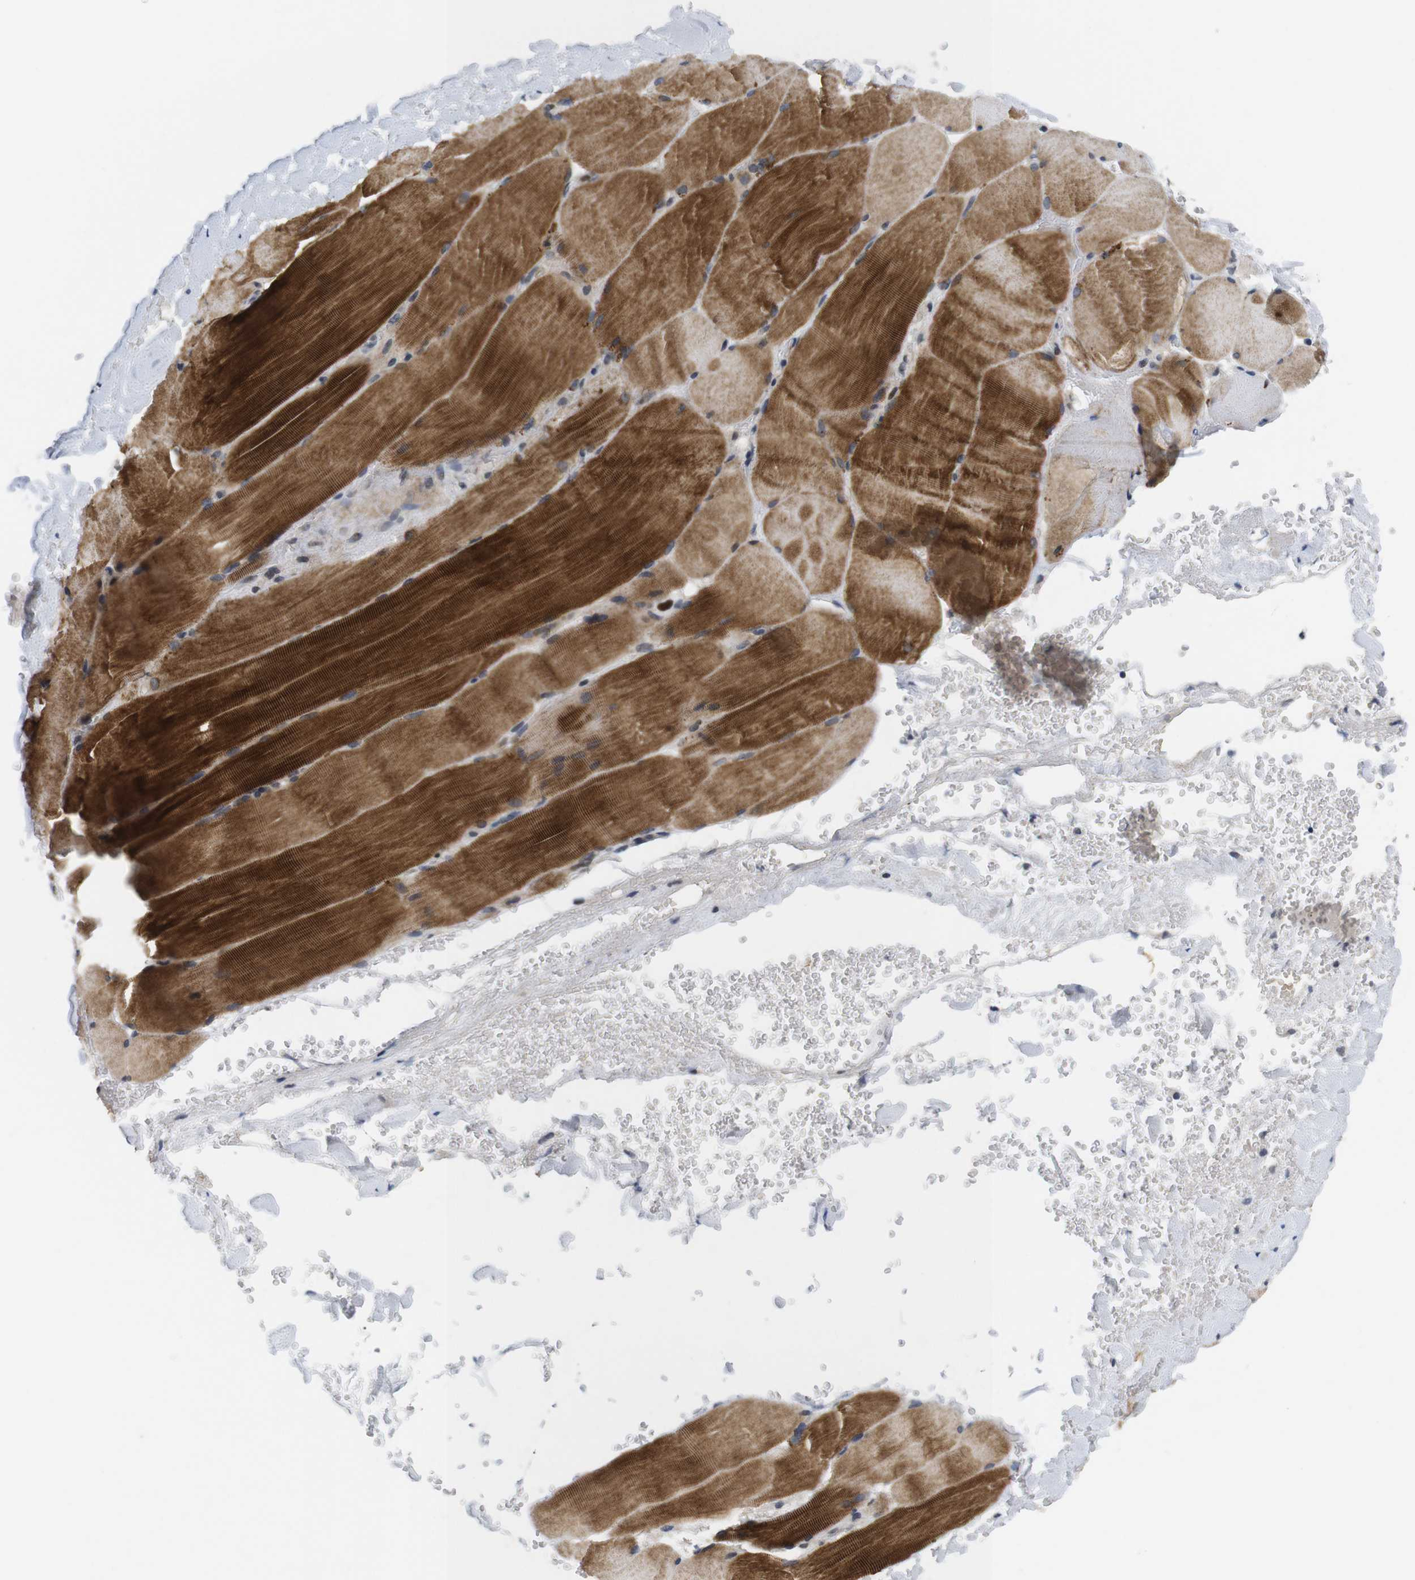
{"staining": {"intensity": "strong", "quantity": ">75%", "location": "cytoplasmic/membranous"}, "tissue": "skeletal muscle", "cell_type": "Myocytes", "image_type": "normal", "snomed": [{"axis": "morphology", "description": "Normal tissue, NOS"}, {"axis": "topography", "description": "Skin"}, {"axis": "topography", "description": "Skeletal muscle"}], "caption": "Strong cytoplasmic/membranous staining is seen in about >75% of myocytes in unremarkable skeletal muscle. (DAB IHC, brown staining for protein, blue staining for nuclei).", "gene": "SKP2", "patient": {"sex": "male", "age": 83}}